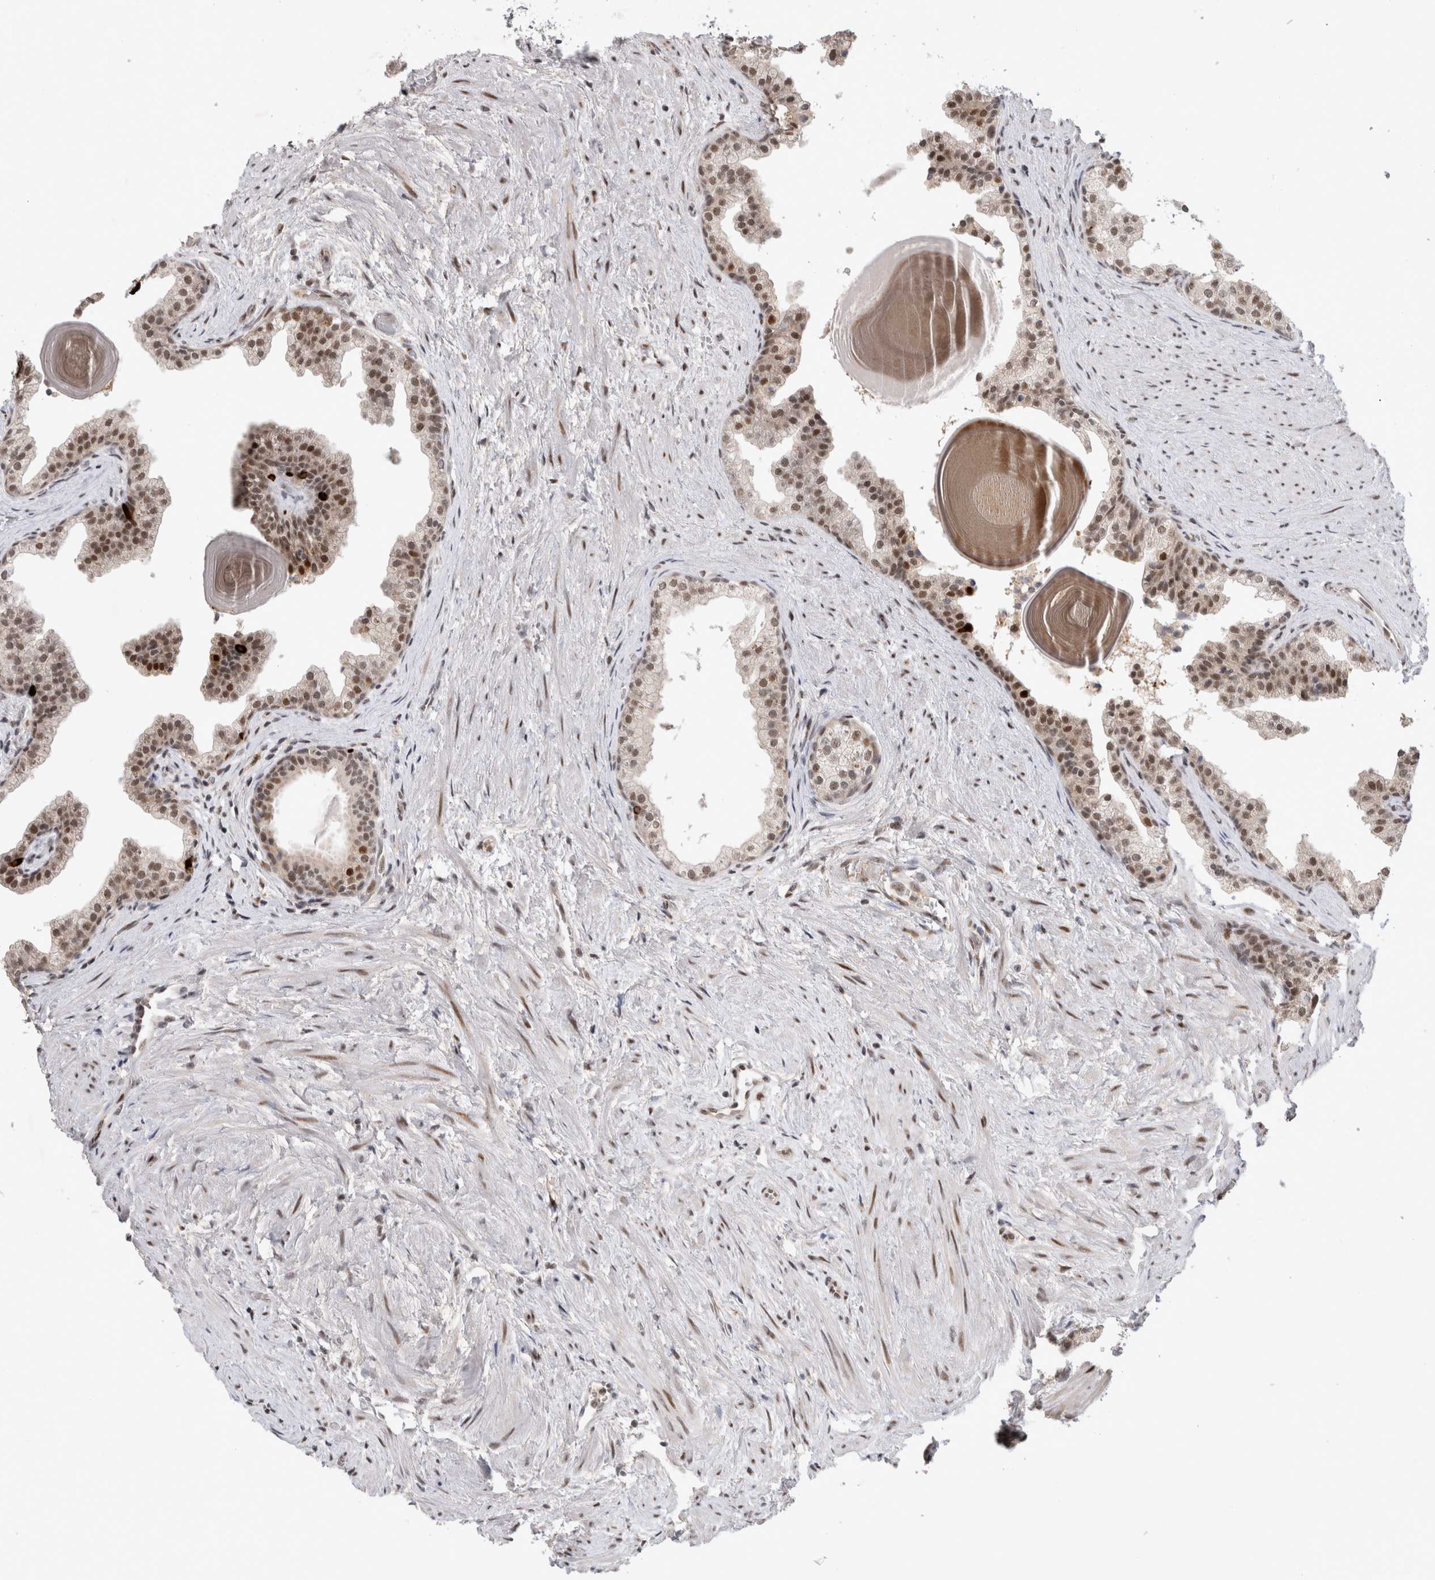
{"staining": {"intensity": "moderate", "quantity": ">75%", "location": "nuclear"}, "tissue": "prostate", "cell_type": "Glandular cells", "image_type": "normal", "snomed": [{"axis": "morphology", "description": "Normal tissue, NOS"}, {"axis": "topography", "description": "Prostate"}], "caption": "This photomicrograph shows immunohistochemistry staining of normal human prostate, with medium moderate nuclear positivity in approximately >75% of glandular cells.", "gene": "HESX1", "patient": {"sex": "male", "age": 48}}